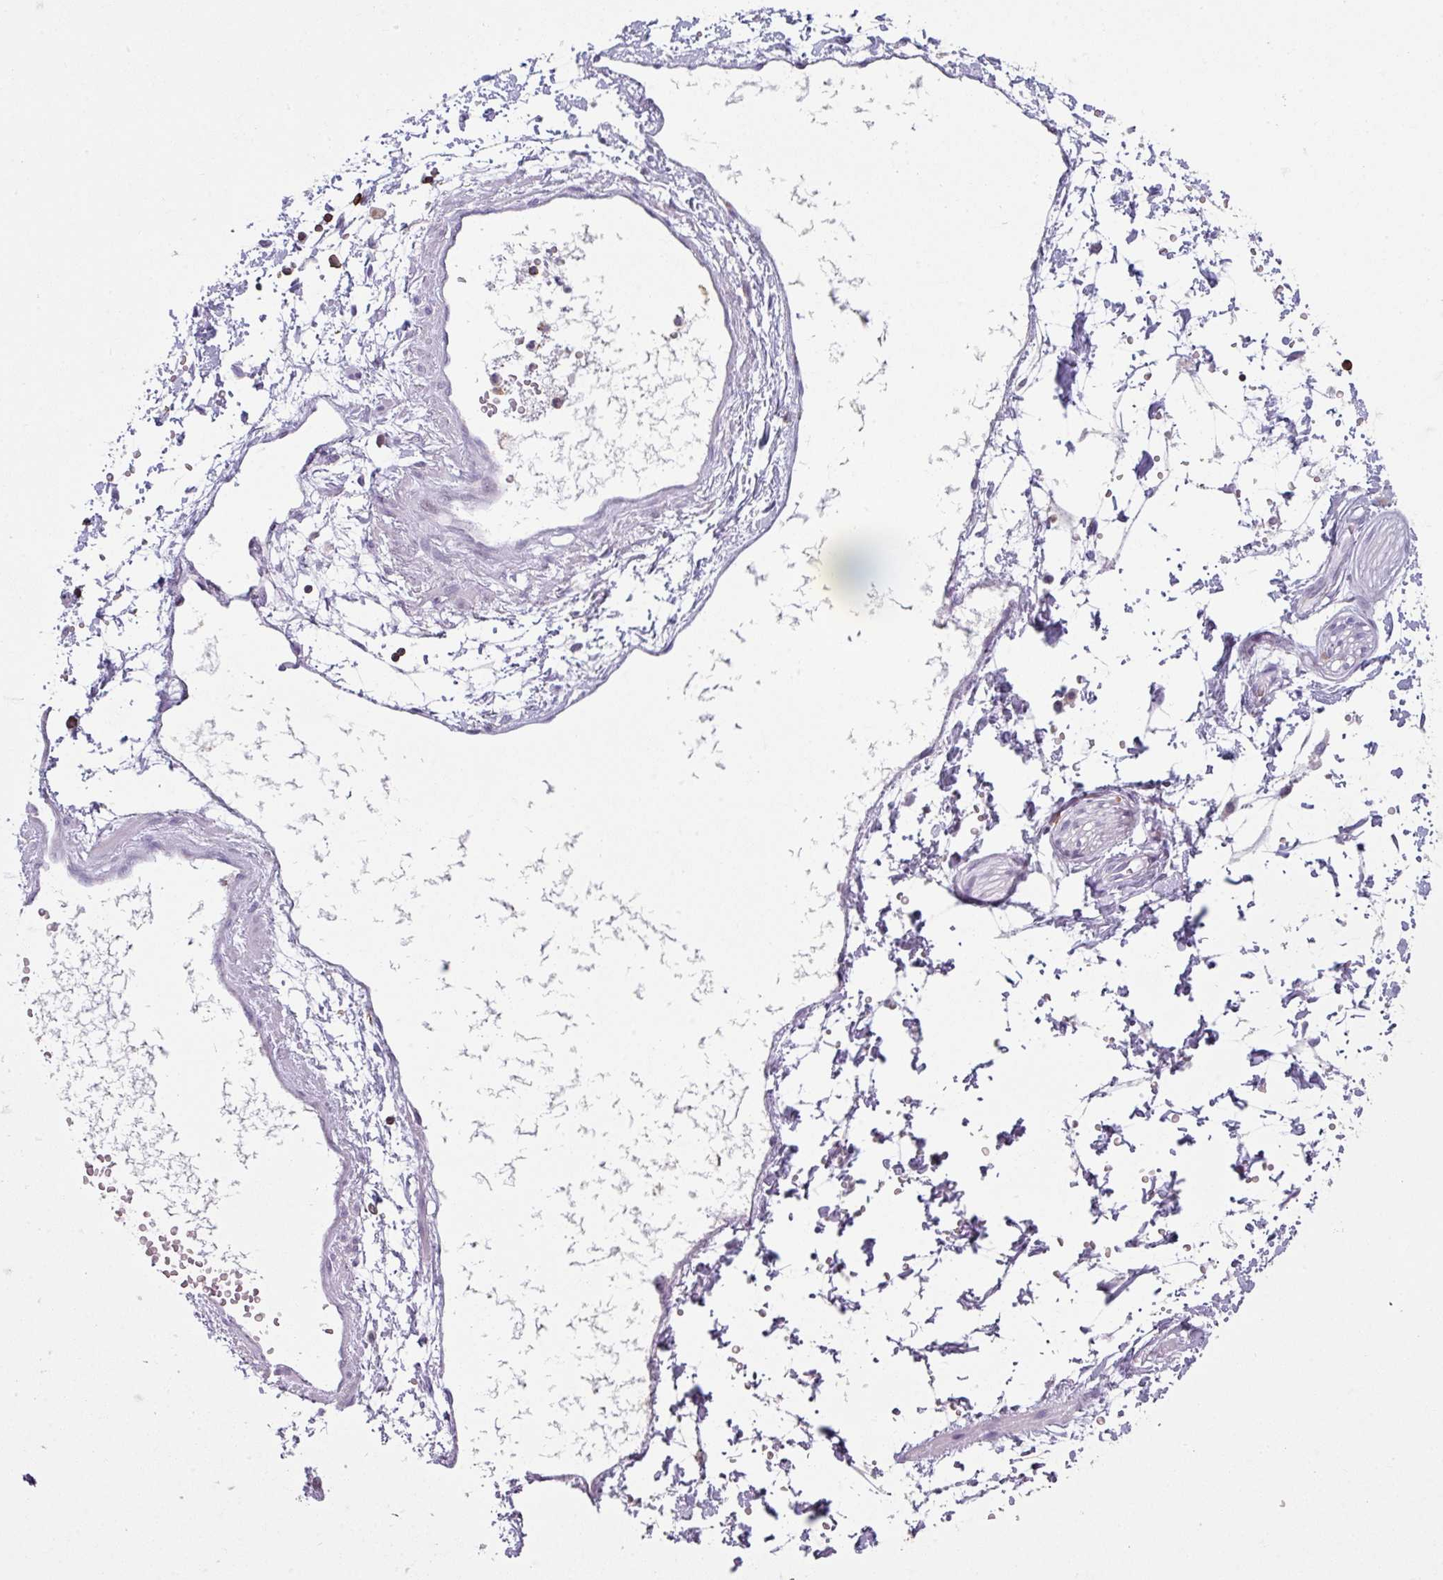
{"staining": {"intensity": "negative", "quantity": "none", "location": "none"}, "tissue": "adipose tissue", "cell_type": "Adipocytes", "image_type": "normal", "snomed": [{"axis": "morphology", "description": "Normal tissue, NOS"}, {"axis": "topography", "description": "Prostate"}, {"axis": "topography", "description": "Peripheral nerve tissue"}], "caption": "This is a photomicrograph of IHC staining of unremarkable adipose tissue, which shows no positivity in adipocytes. Brightfield microscopy of IHC stained with DAB (3,3'-diaminobenzidine) (brown) and hematoxylin (blue), captured at high magnification.", "gene": "NEDD9", "patient": {"sex": "male", "age": 55}}